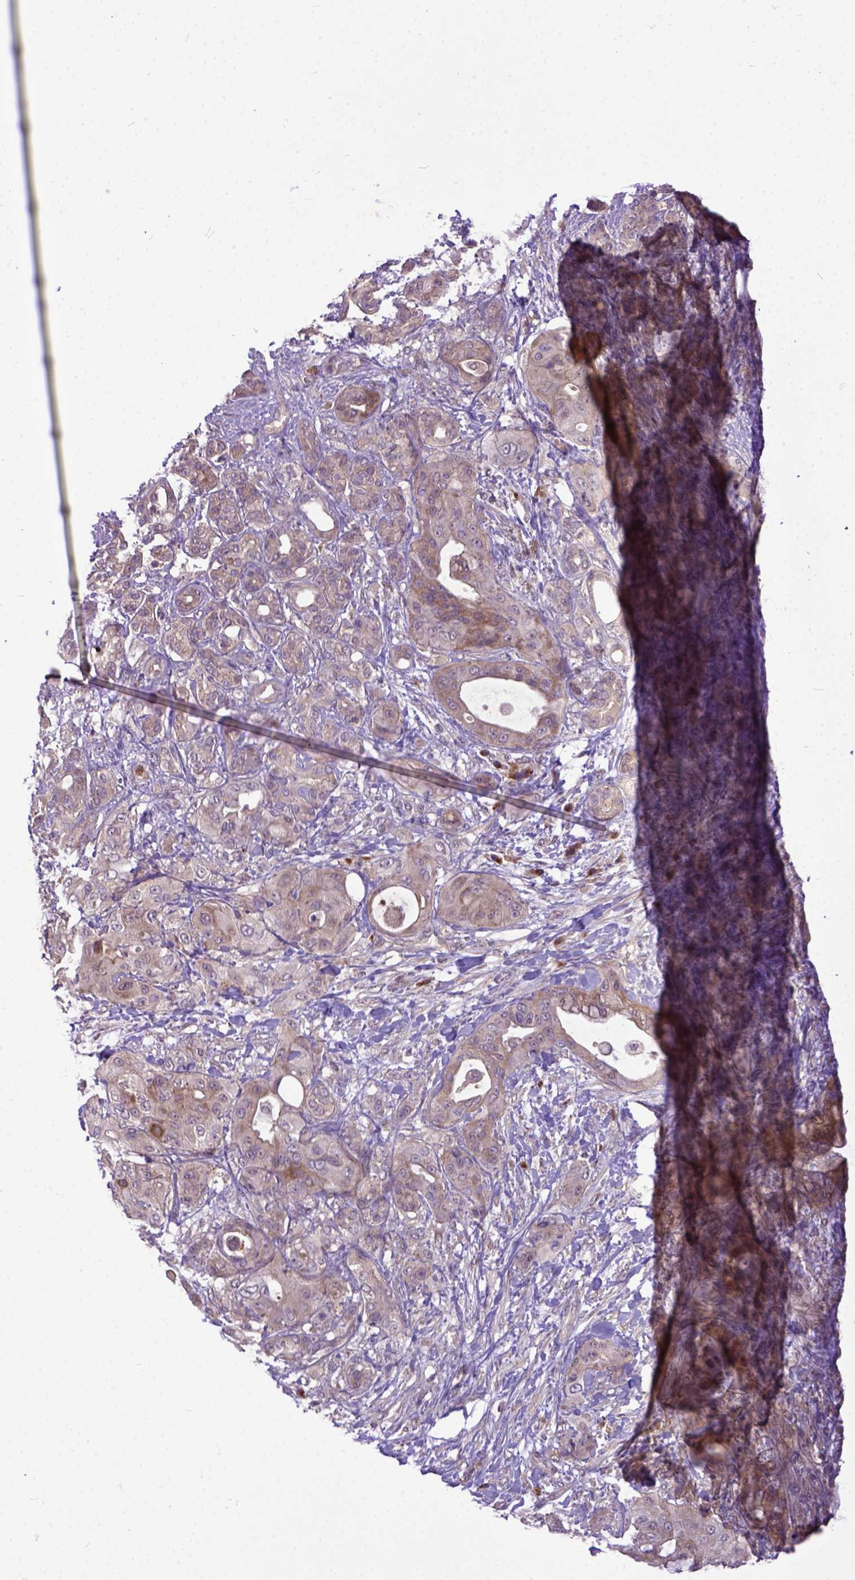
{"staining": {"intensity": "moderate", "quantity": "25%-75%", "location": "cytoplasmic/membranous"}, "tissue": "pancreatic cancer", "cell_type": "Tumor cells", "image_type": "cancer", "snomed": [{"axis": "morphology", "description": "Adenocarcinoma, NOS"}, {"axis": "topography", "description": "Pancreas"}], "caption": "IHC staining of pancreatic adenocarcinoma, which shows medium levels of moderate cytoplasmic/membranous expression in about 25%-75% of tumor cells indicating moderate cytoplasmic/membranous protein expression. The staining was performed using DAB (3,3'-diaminobenzidine) (brown) for protein detection and nuclei were counterstained in hematoxylin (blue).", "gene": "CPNE1", "patient": {"sex": "male", "age": 71}}